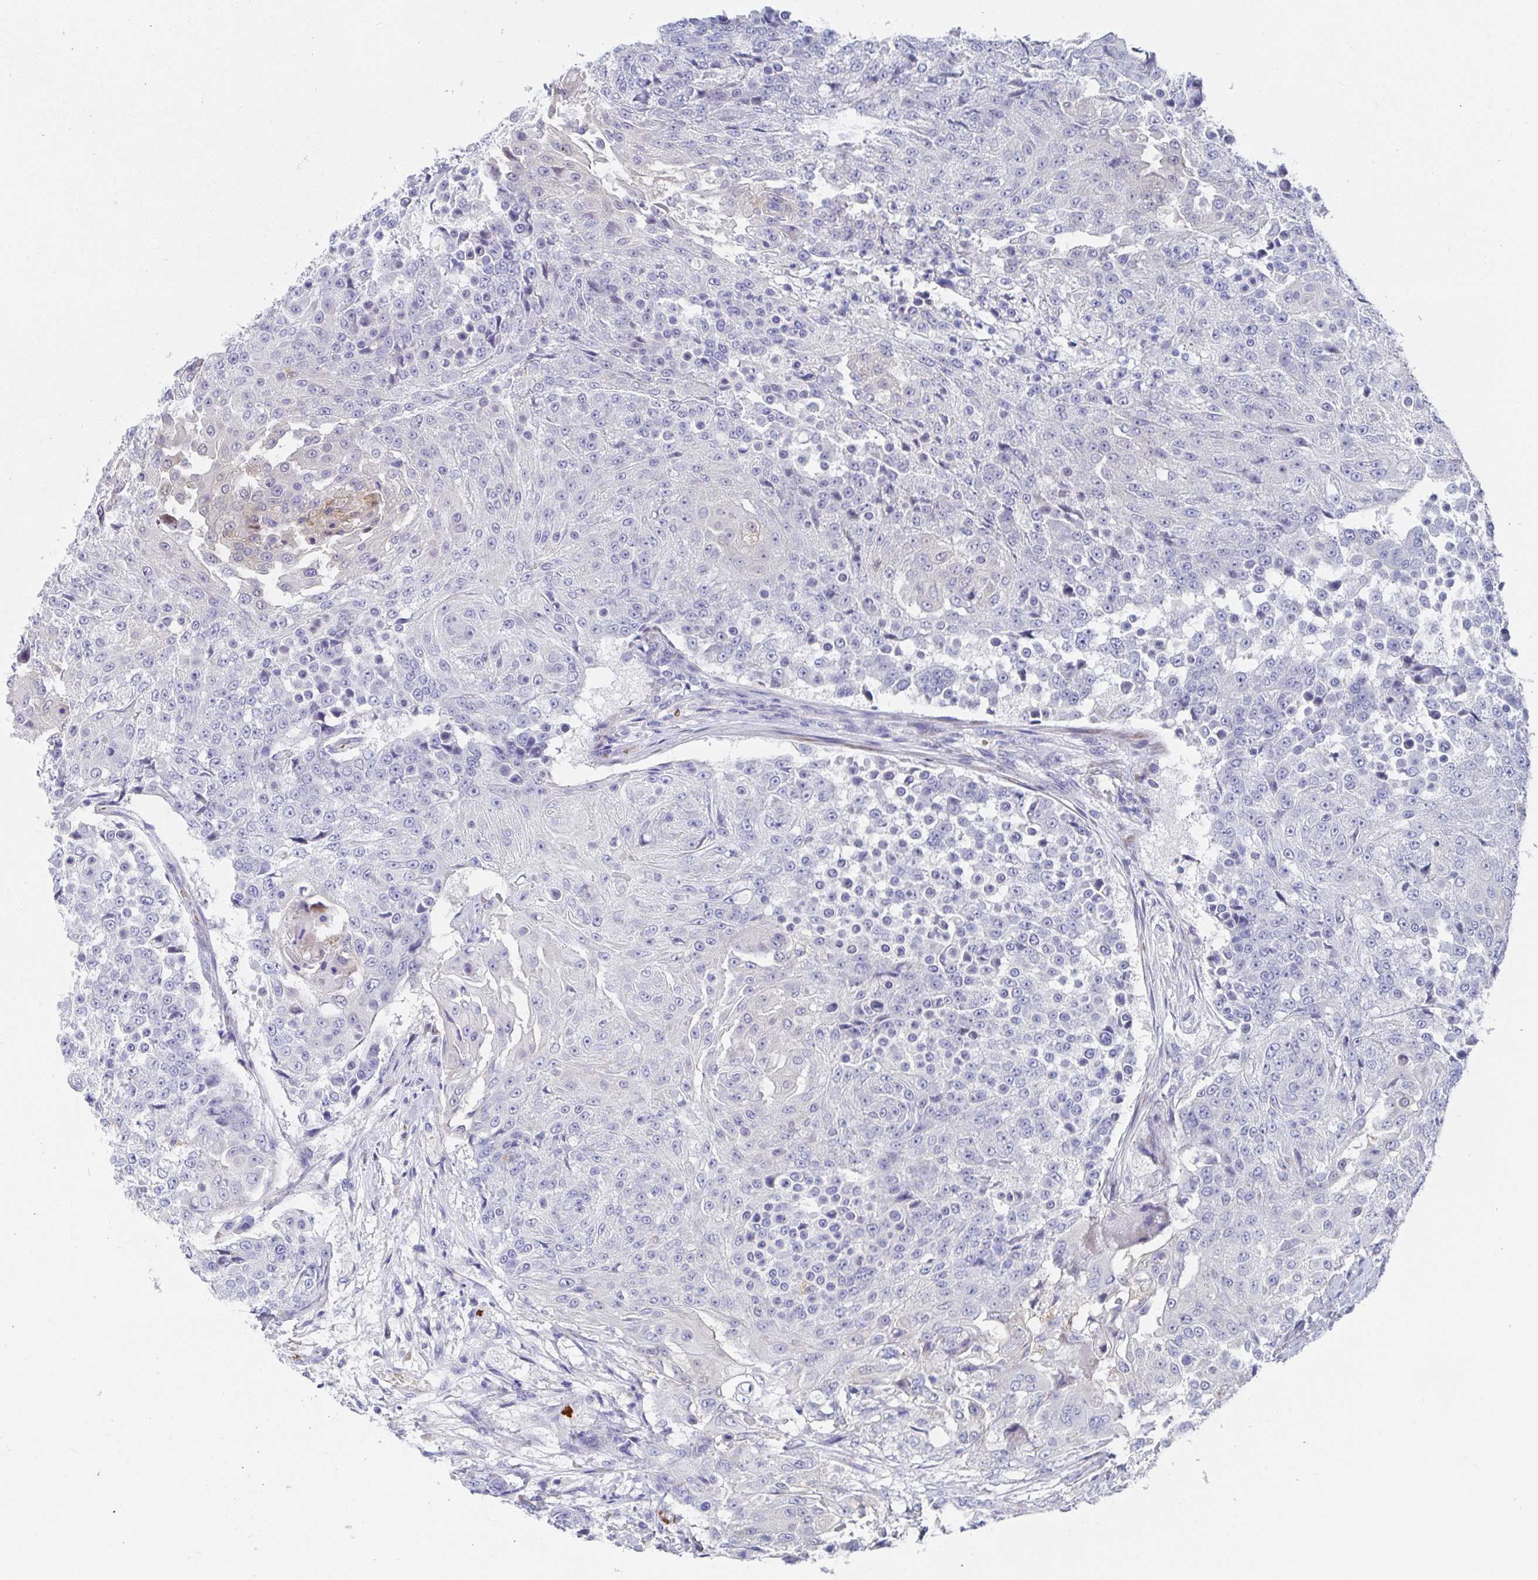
{"staining": {"intensity": "negative", "quantity": "none", "location": "none"}, "tissue": "urothelial cancer", "cell_type": "Tumor cells", "image_type": "cancer", "snomed": [{"axis": "morphology", "description": "Urothelial carcinoma, High grade"}, {"axis": "topography", "description": "Urinary bladder"}], "caption": "High power microscopy histopathology image of an immunohistochemistry photomicrograph of urothelial cancer, revealing no significant staining in tumor cells.", "gene": "CLDN8", "patient": {"sex": "female", "age": 63}}